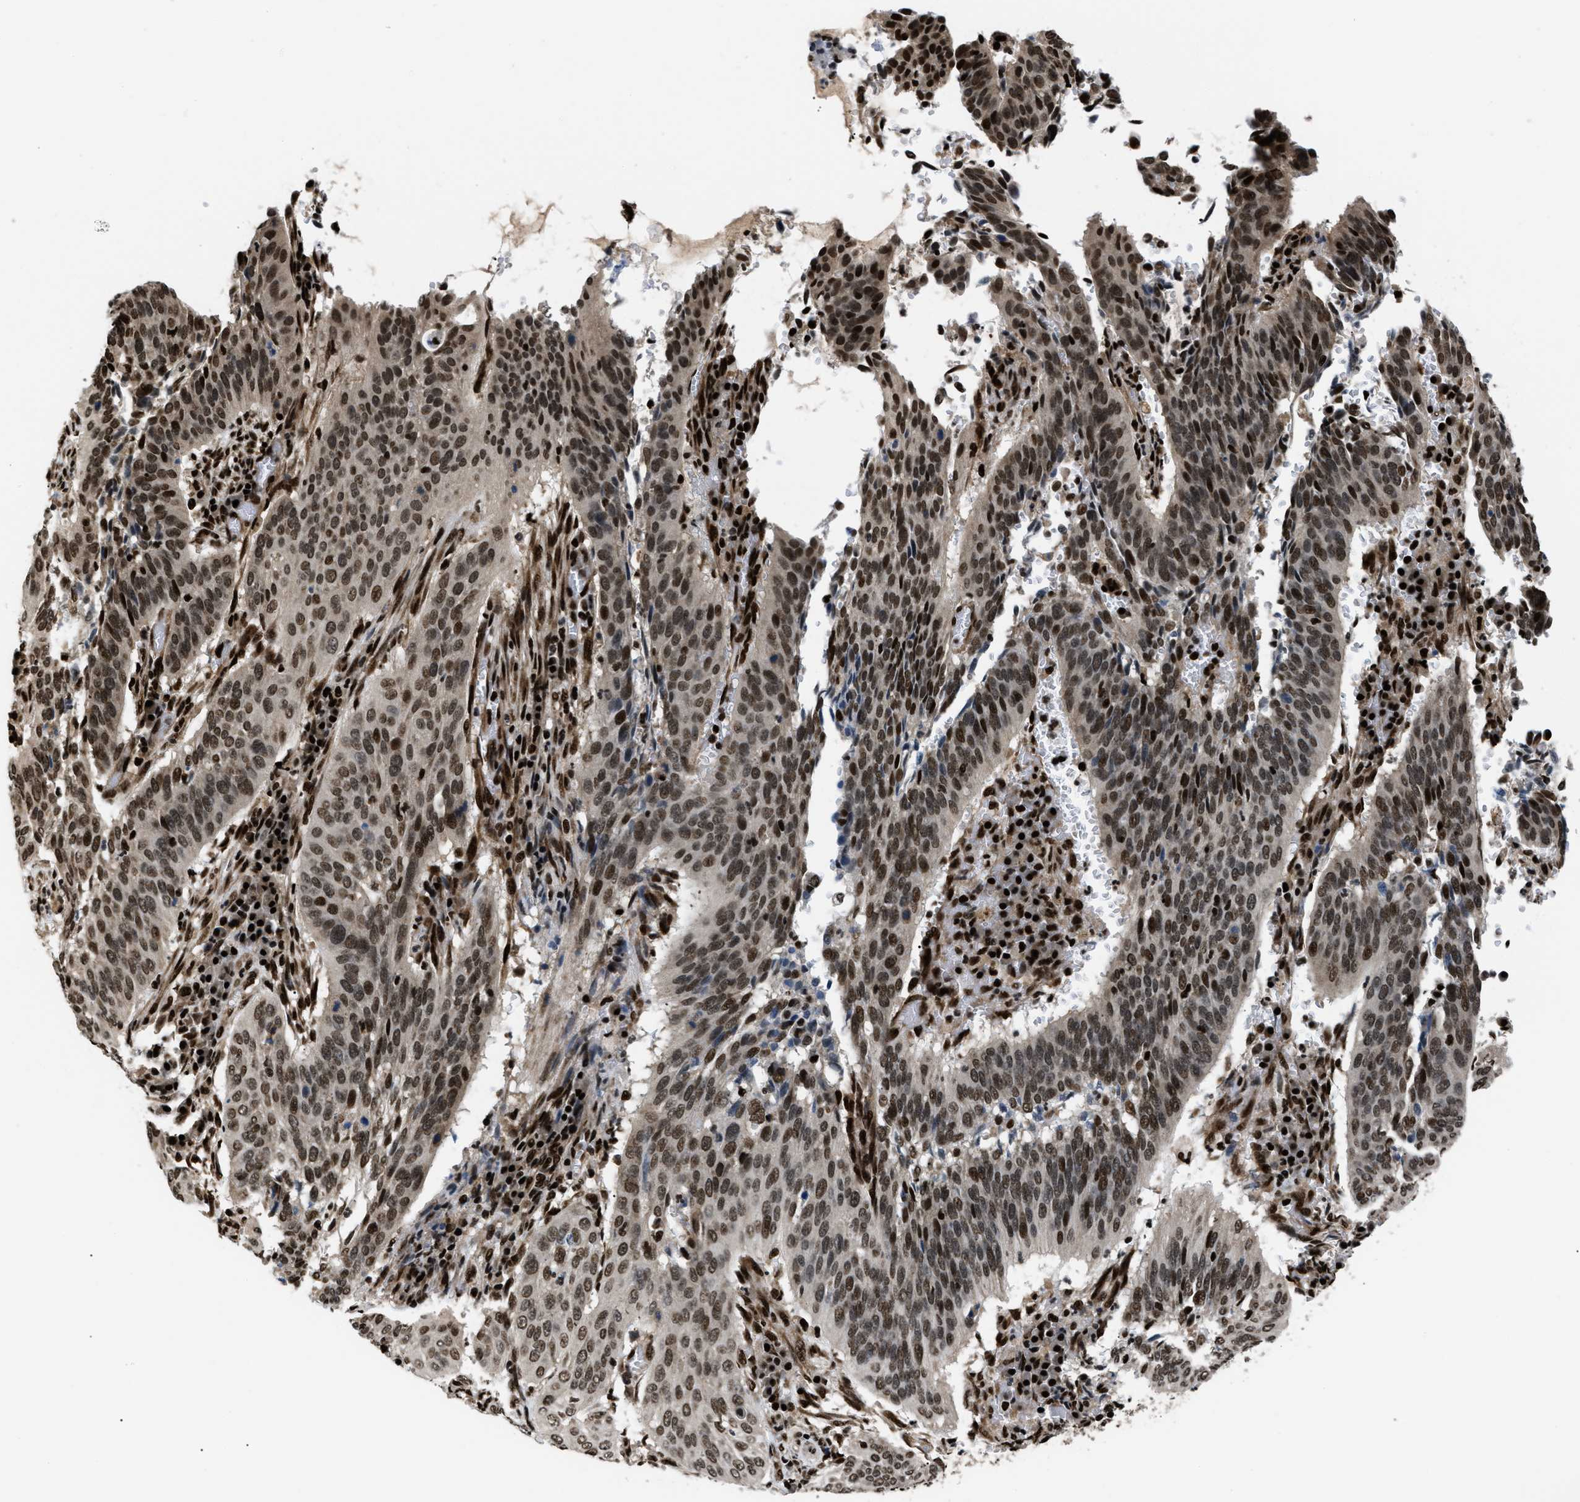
{"staining": {"intensity": "moderate", "quantity": ">75%", "location": "nuclear"}, "tissue": "cervical cancer", "cell_type": "Tumor cells", "image_type": "cancer", "snomed": [{"axis": "morphology", "description": "Normal tissue, NOS"}, {"axis": "morphology", "description": "Squamous cell carcinoma, NOS"}, {"axis": "topography", "description": "Cervix"}], "caption": "Immunohistochemistry (IHC) photomicrograph of neoplastic tissue: human cervical cancer stained using immunohistochemistry (IHC) exhibits medium levels of moderate protein expression localized specifically in the nuclear of tumor cells, appearing as a nuclear brown color.", "gene": "RBM5", "patient": {"sex": "female", "age": 39}}